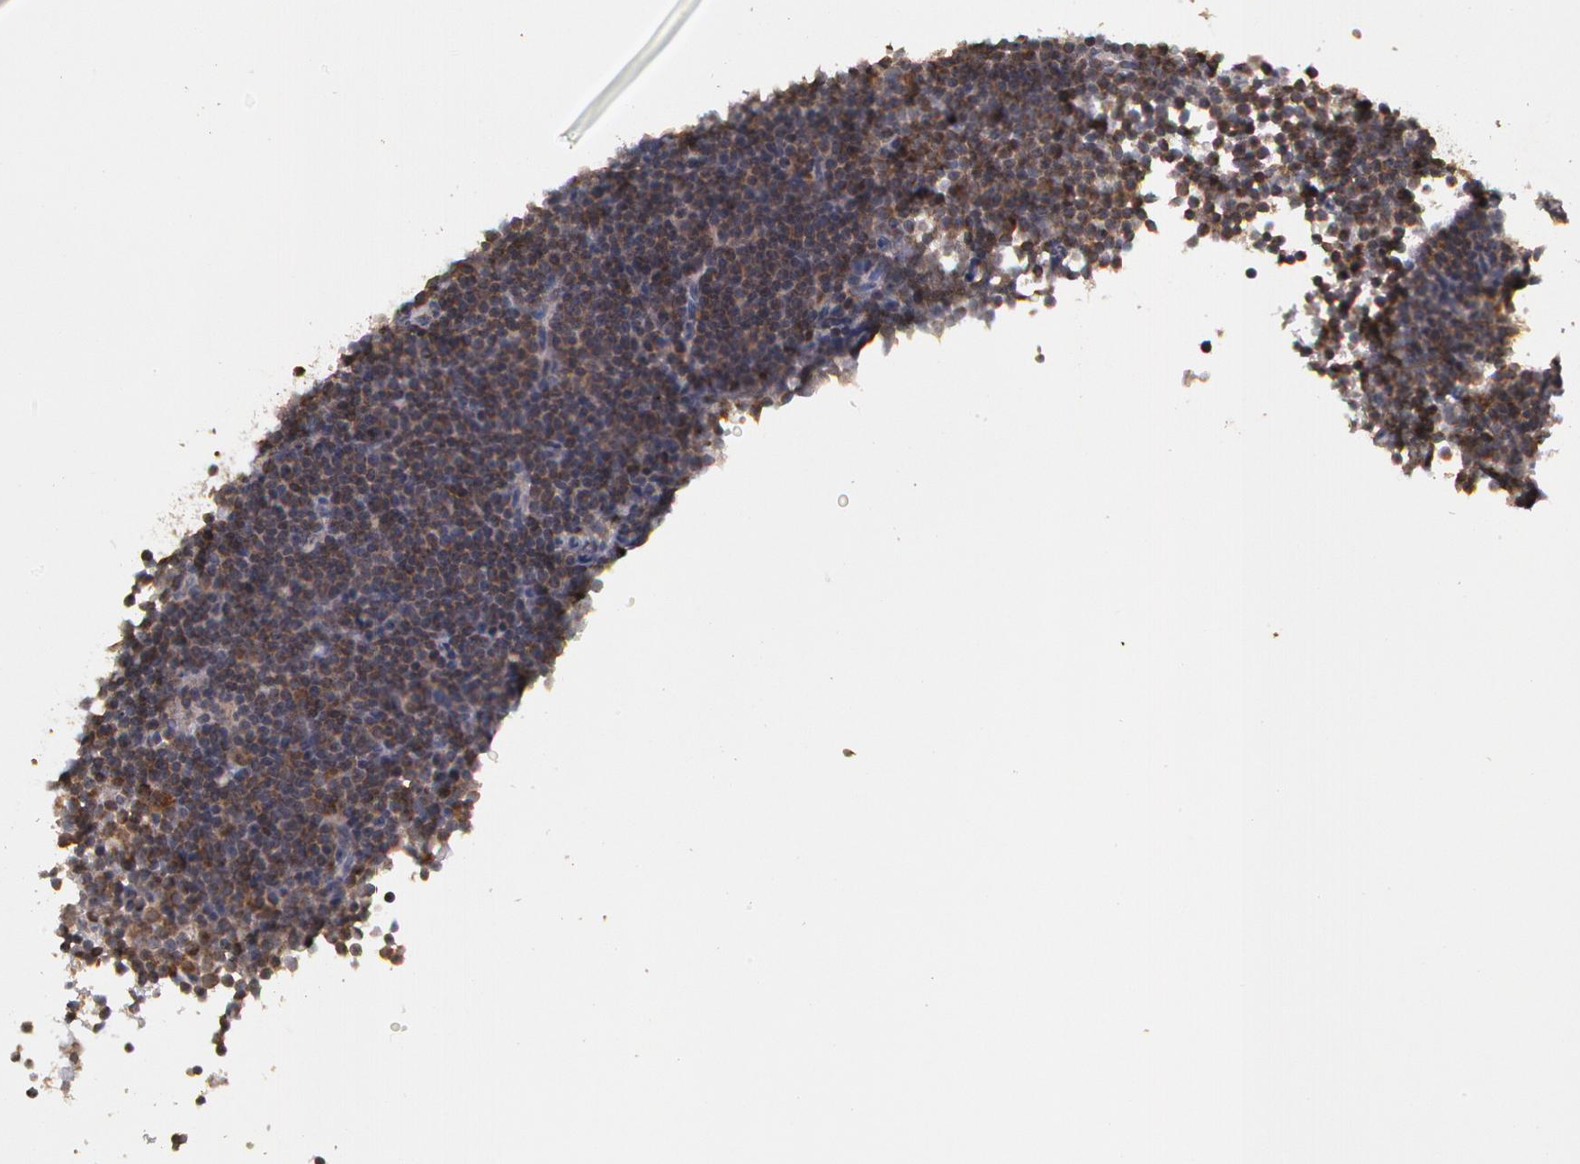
{"staining": {"intensity": "strong", "quantity": ">75%", "location": "cytoplasmic/membranous"}, "tissue": "lymphoma", "cell_type": "Tumor cells", "image_type": "cancer", "snomed": [{"axis": "morphology", "description": "Malignant lymphoma, non-Hodgkin's type, Low grade"}, {"axis": "topography", "description": "Lymph node"}], "caption": "Human malignant lymphoma, non-Hodgkin's type (low-grade) stained with a protein marker shows strong staining in tumor cells.", "gene": "GLIS1", "patient": {"sex": "female", "age": 69}}